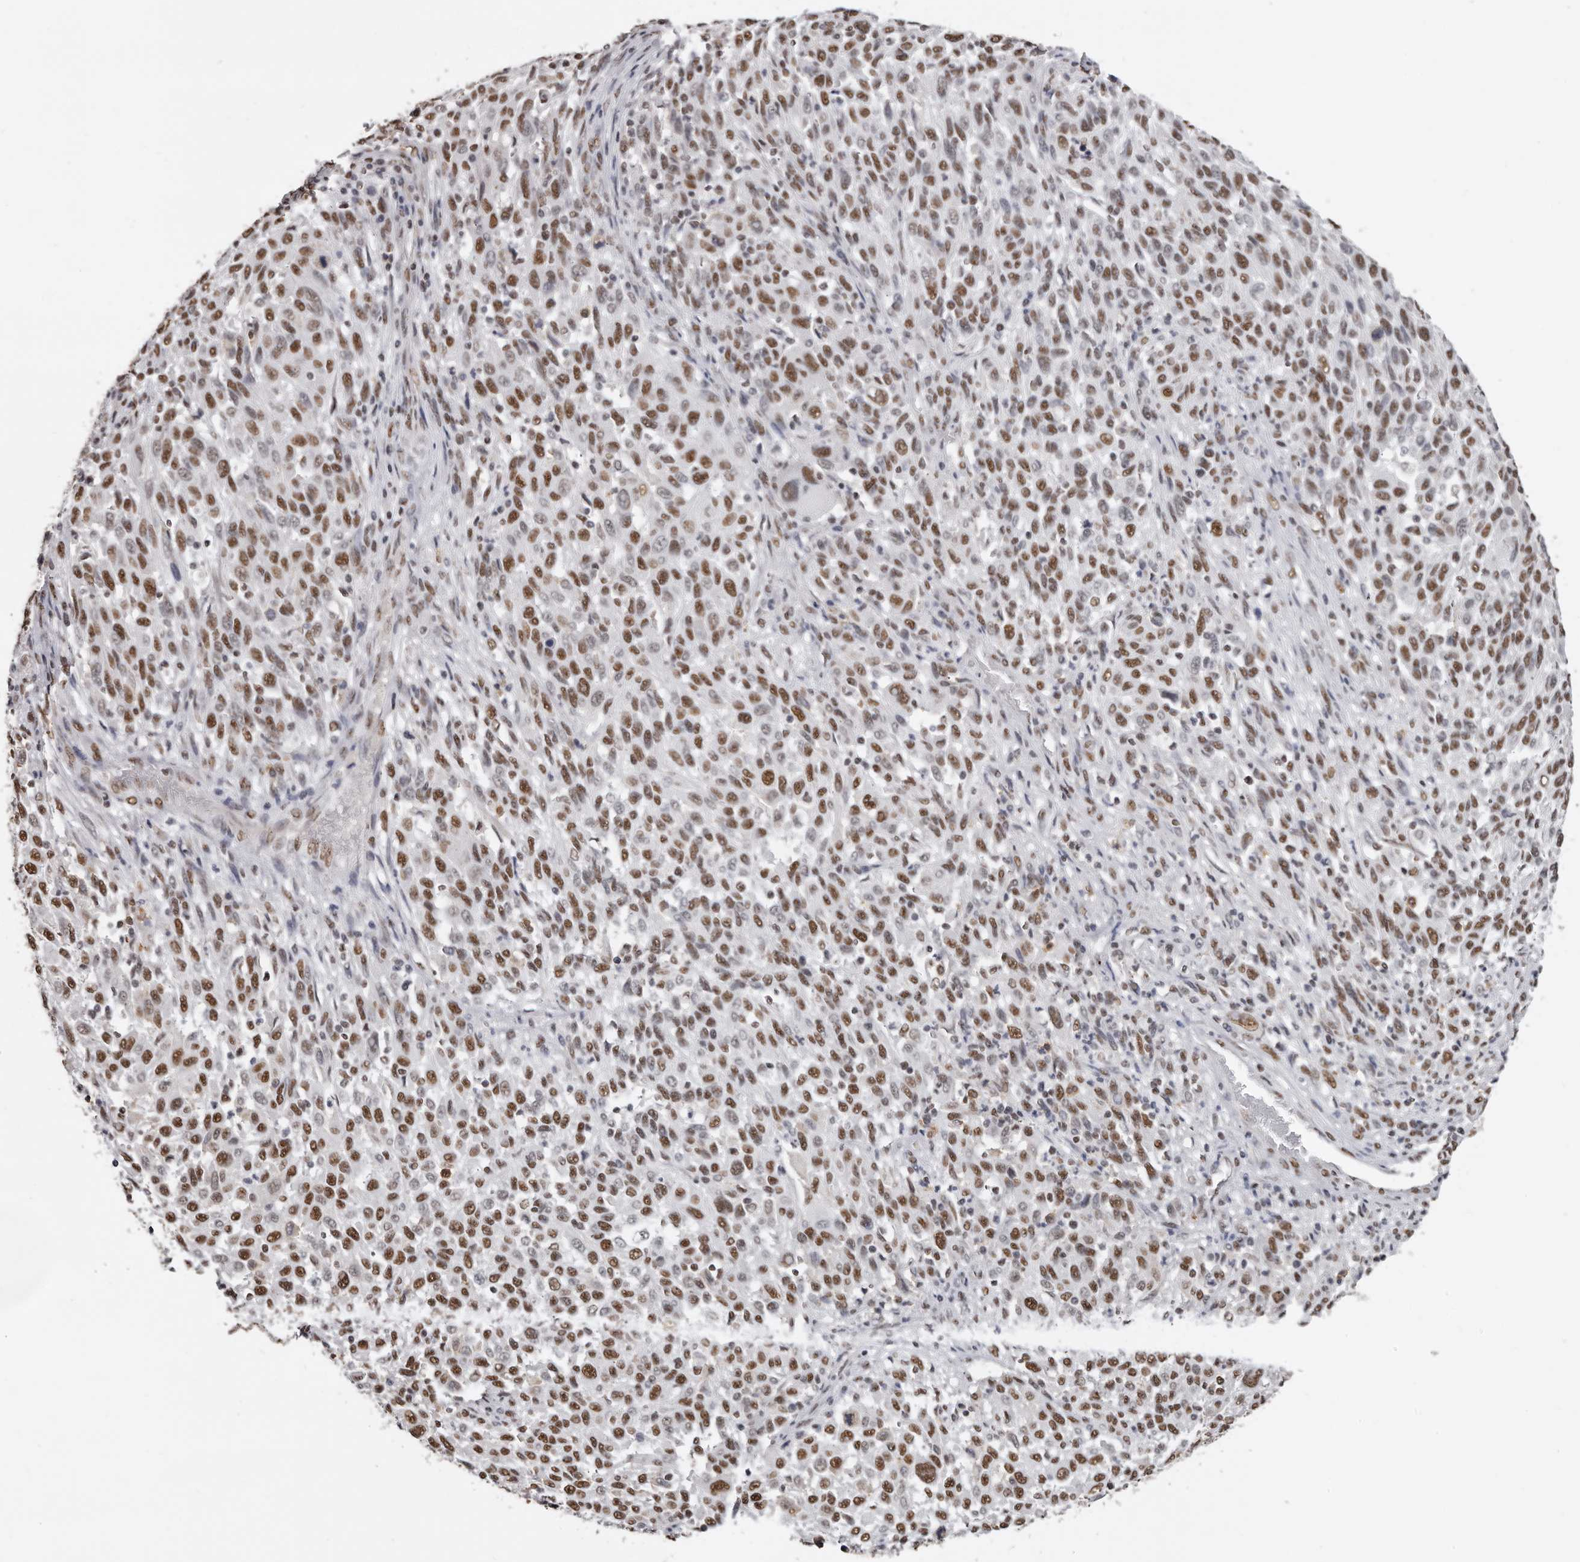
{"staining": {"intensity": "moderate", "quantity": ">75%", "location": "nuclear"}, "tissue": "melanoma", "cell_type": "Tumor cells", "image_type": "cancer", "snomed": [{"axis": "morphology", "description": "Malignant melanoma, Metastatic site"}, {"axis": "topography", "description": "Lymph node"}], "caption": "Protein analysis of melanoma tissue displays moderate nuclear staining in approximately >75% of tumor cells. (DAB (3,3'-diaminobenzidine) = brown stain, brightfield microscopy at high magnification).", "gene": "SCAF4", "patient": {"sex": "male", "age": 61}}